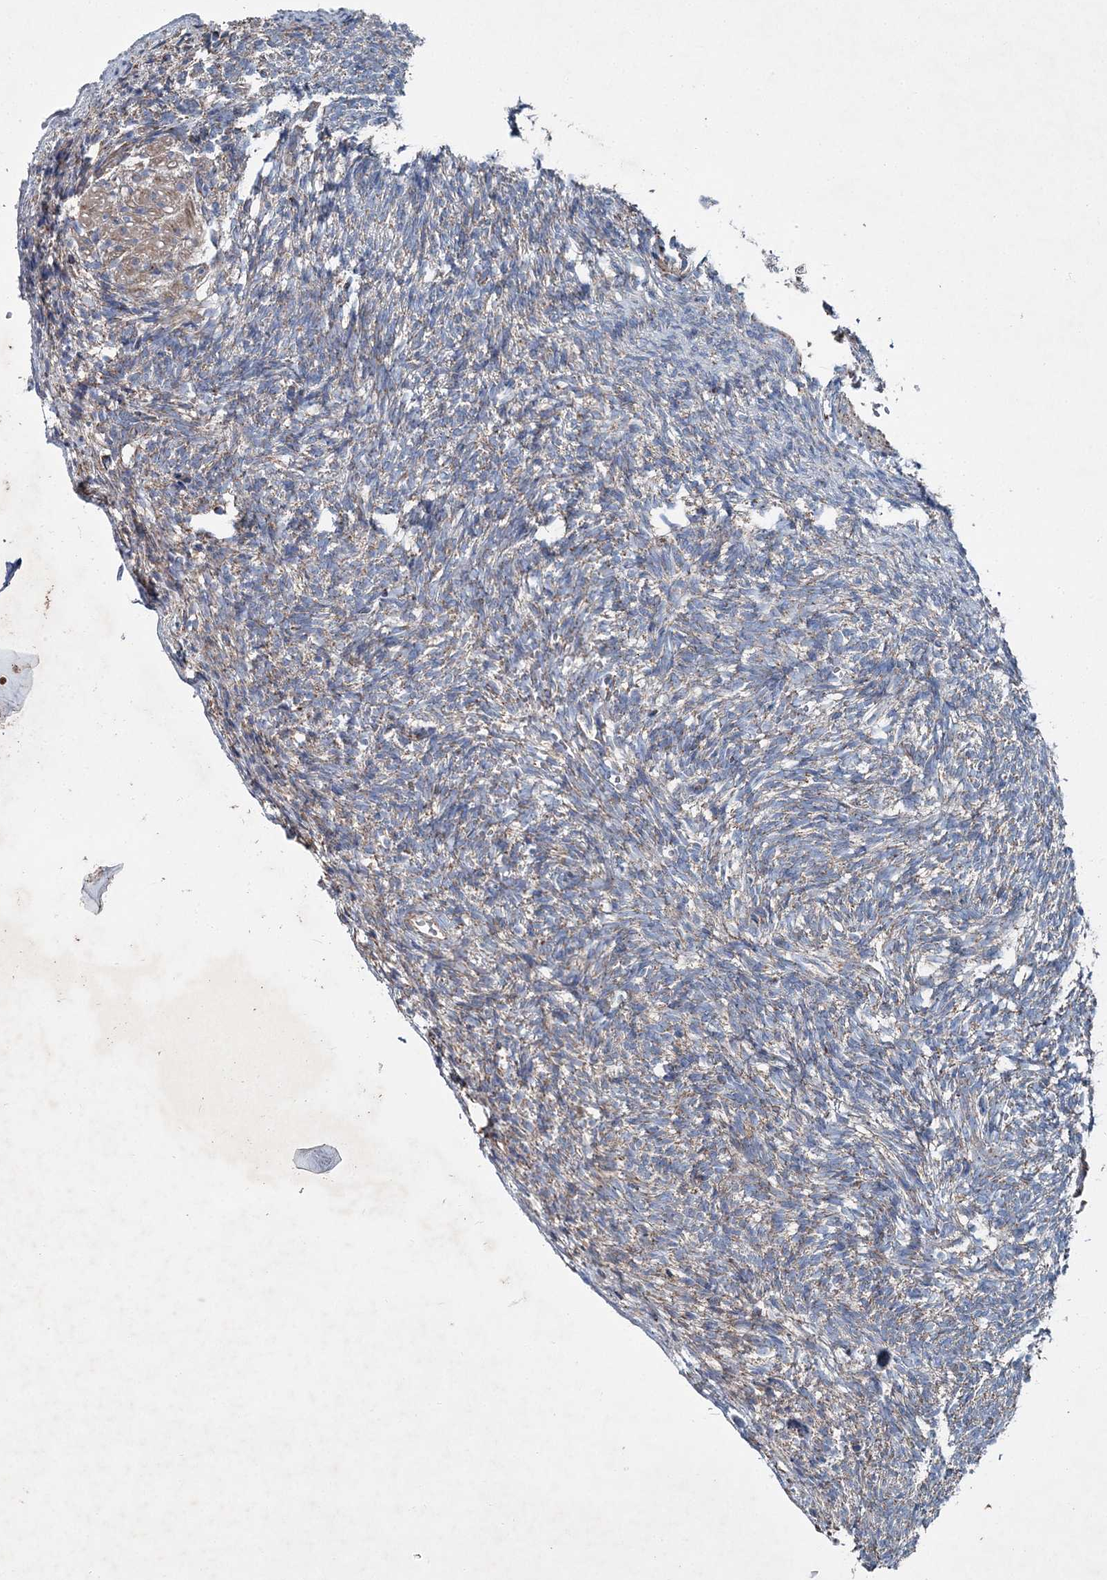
{"staining": {"intensity": "strong", "quantity": ">75%", "location": "cytoplasmic/membranous"}, "tissue": "ovary", "cell_type": "Follicle cells", "image_type": "normal", "snomed": [{"axis": "morphology", "description": "Normal tissue, NOS"}, {"axis": "topography", "description": "Ovary"}], "caption": "Protein expression analysis of normal ovary reveals strong cytoplasmic/membranous positivity in about >75% of follicle cells.", "gene": "SPAG16", "patient": {"sex": "female", "age": 34}}